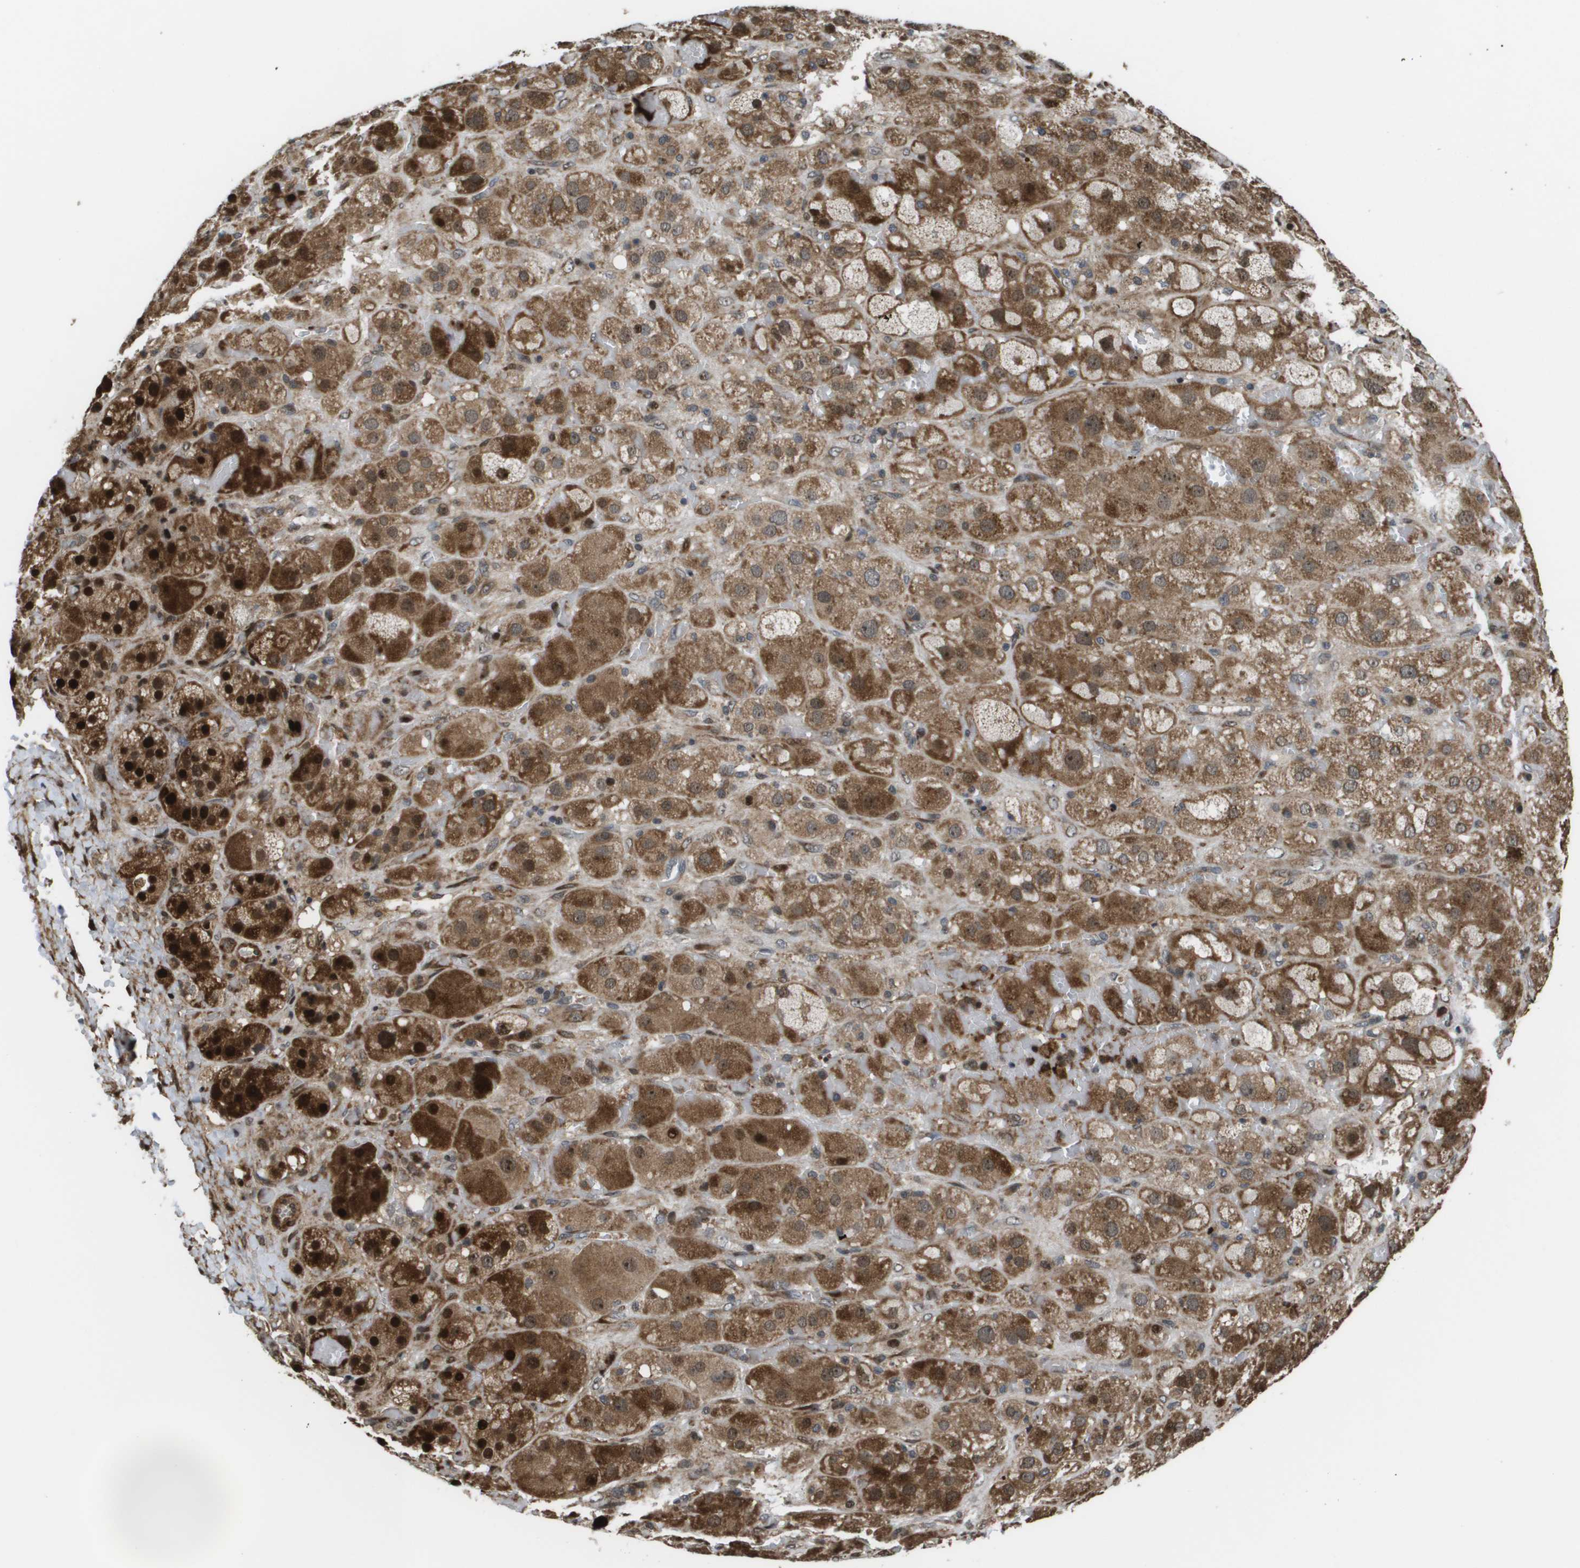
{"staining": {"intensity": "strong", "quantity": ">75%", "location": "cytoplasmic/membranous,nuclear"}, "tissue": "adrenal gland", "cell_type": "Glandular cells", "image_type": "normal", "snomed": [{"axis": "morphology", "description": "Normal tissue, NOS"}, {"axis": "topography", "description": "Adrenal gland"}], "caption": "Strong cytoplasmic/membranous,nuclear staining is identified in approximately >75% of glandular cells in benign adrenal gland. (DAB (3,3'-diaminobenzidine) IHC with brightfield microscopy, high magnification).", "gene": "AXIN2", "patient": {"sex": "female", "age": 47}}